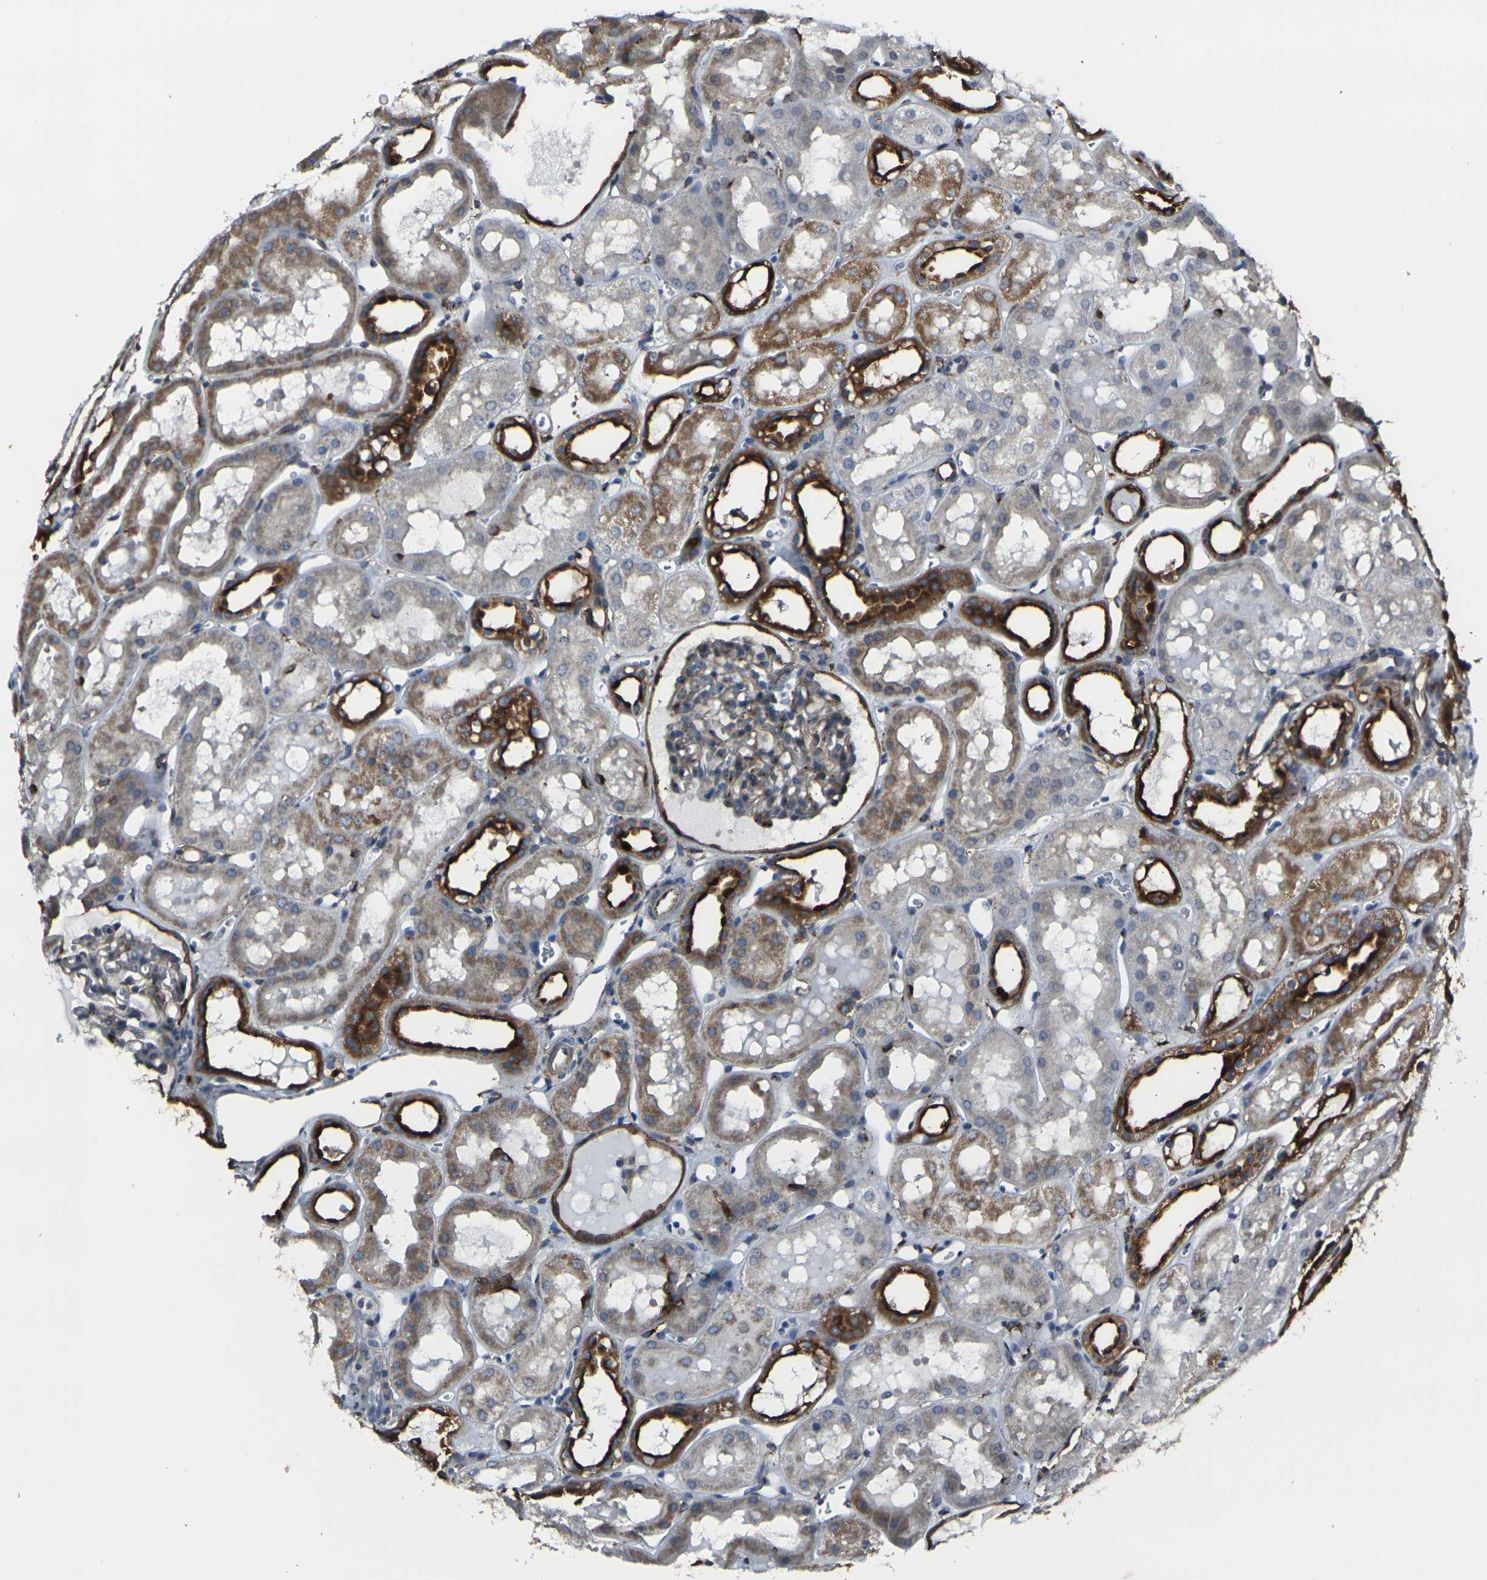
{"staining": {"intensity": "moderate", "quantity": "25%-75%", "location": "cytoplasmic/membranous"}, "tissue": "kidney", "cell_type": "Cells in glomeruli", "image_type": "normal", "snomed": [{"axis": "morphology", "description": "Normal tissue, NOS"}, {"axis": "topography", "description": "Kidney"}, {"axis": "topography", "description": "Urinary bladder"}], "caption": "Moderate cytoplasmic/membranous expression for a protein is identified in approximately 25%-75% of cells in glomeruli of normal kidney using immunohistochemistry.", "gene": "MYOF", "patient": {"sex": "male", "age": 16}}